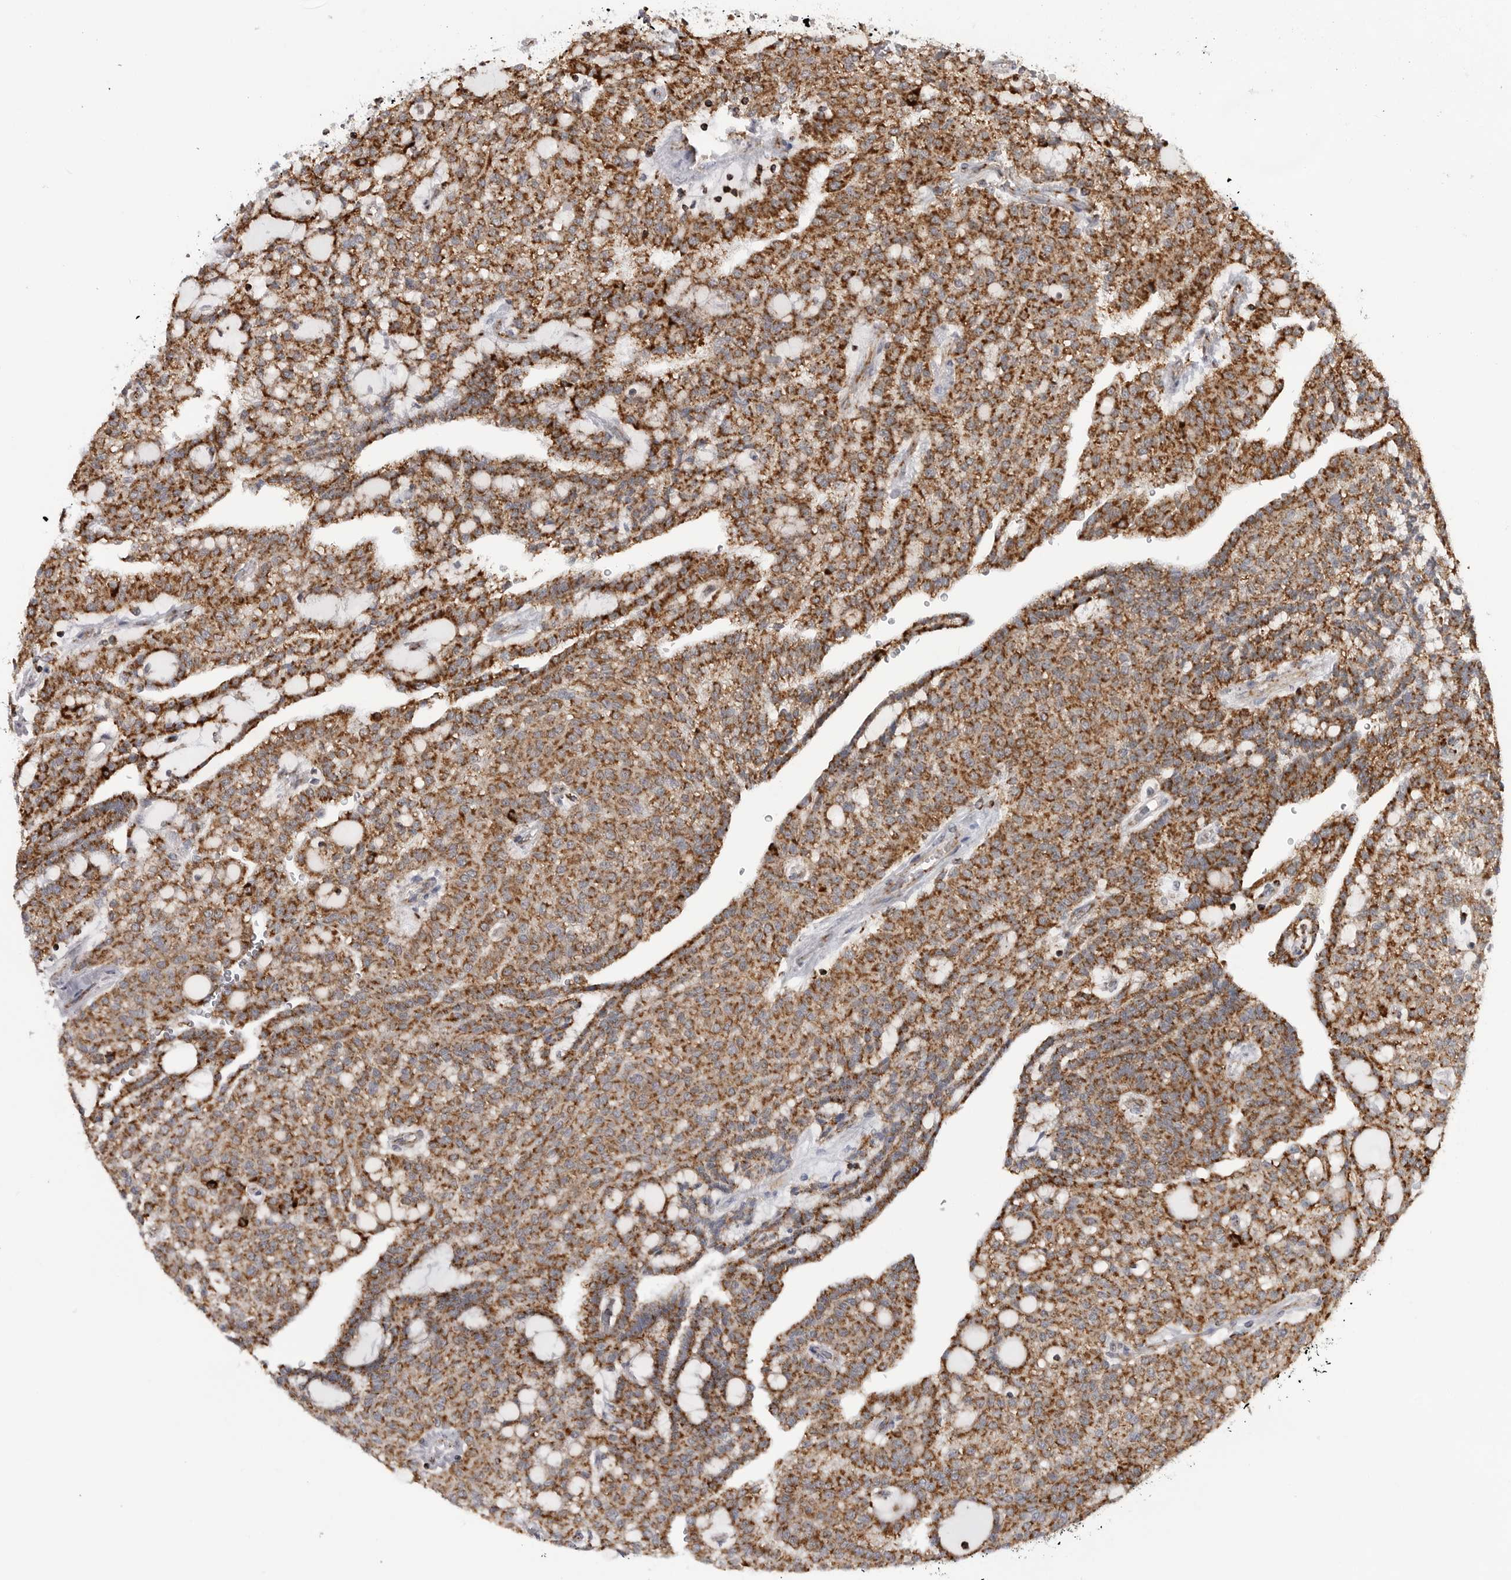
{"staining": {"intensity": "strong", "quantity": ">75%", "location": "cytoplasmic/membranous"}, "tissue": "renal cancer", "cell_type": "Tumor cells", "image_type": "cancer", "snomed": [{"axis": "morphology", "description": "Adenocarcinoma, NOS"}, {"axis": "topography", "description": "Kidney"}], "caption": "This image displays renal adenocarcinoma stained with IHC to label a protein in brown. The cytoplasmic/membranous of tumor cells show strong positivity for the protein. Nuclei are counter-stained blue.", "gene": "COX5A", "patient": {"sex": "male", "age": 63}}